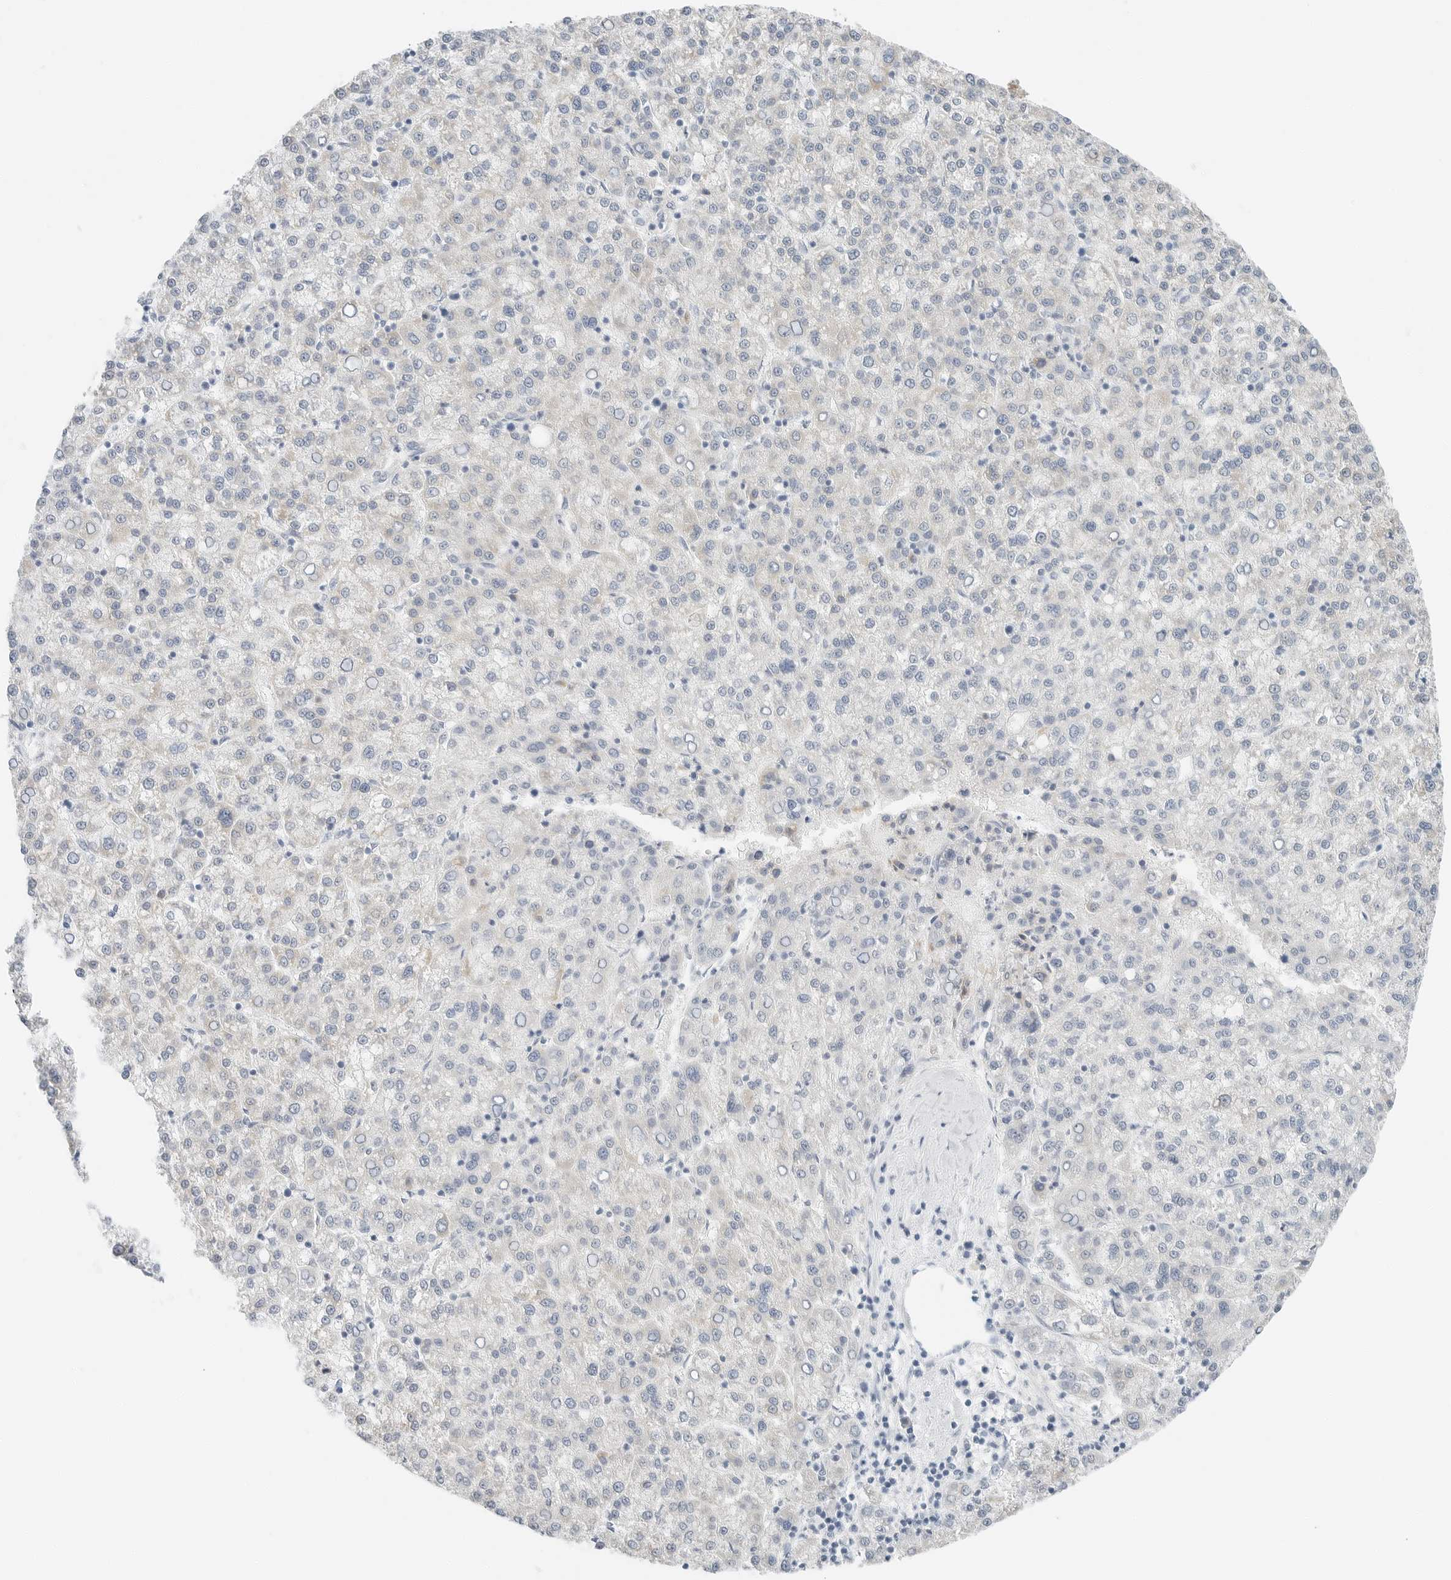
{"staining": {"intensity": "negative", "quantity": "none", "location": "none"}, "tissue": "liver cancer", "cell_type": "Tumor cells", "image_type": "cancer", "snomed": [{"axis": "morphology", "description": "Carcinoma, Hepatocellular, NOS"}, {"axis": "topography", "description": "Liver"}], "caption": "Hepatocellular carcinoma (liver) was stained to show a protein in brown. There is no significant positivity in tumor cells.", "gene": "IQCC", "patient": {"sex": "female", "age": 58}}